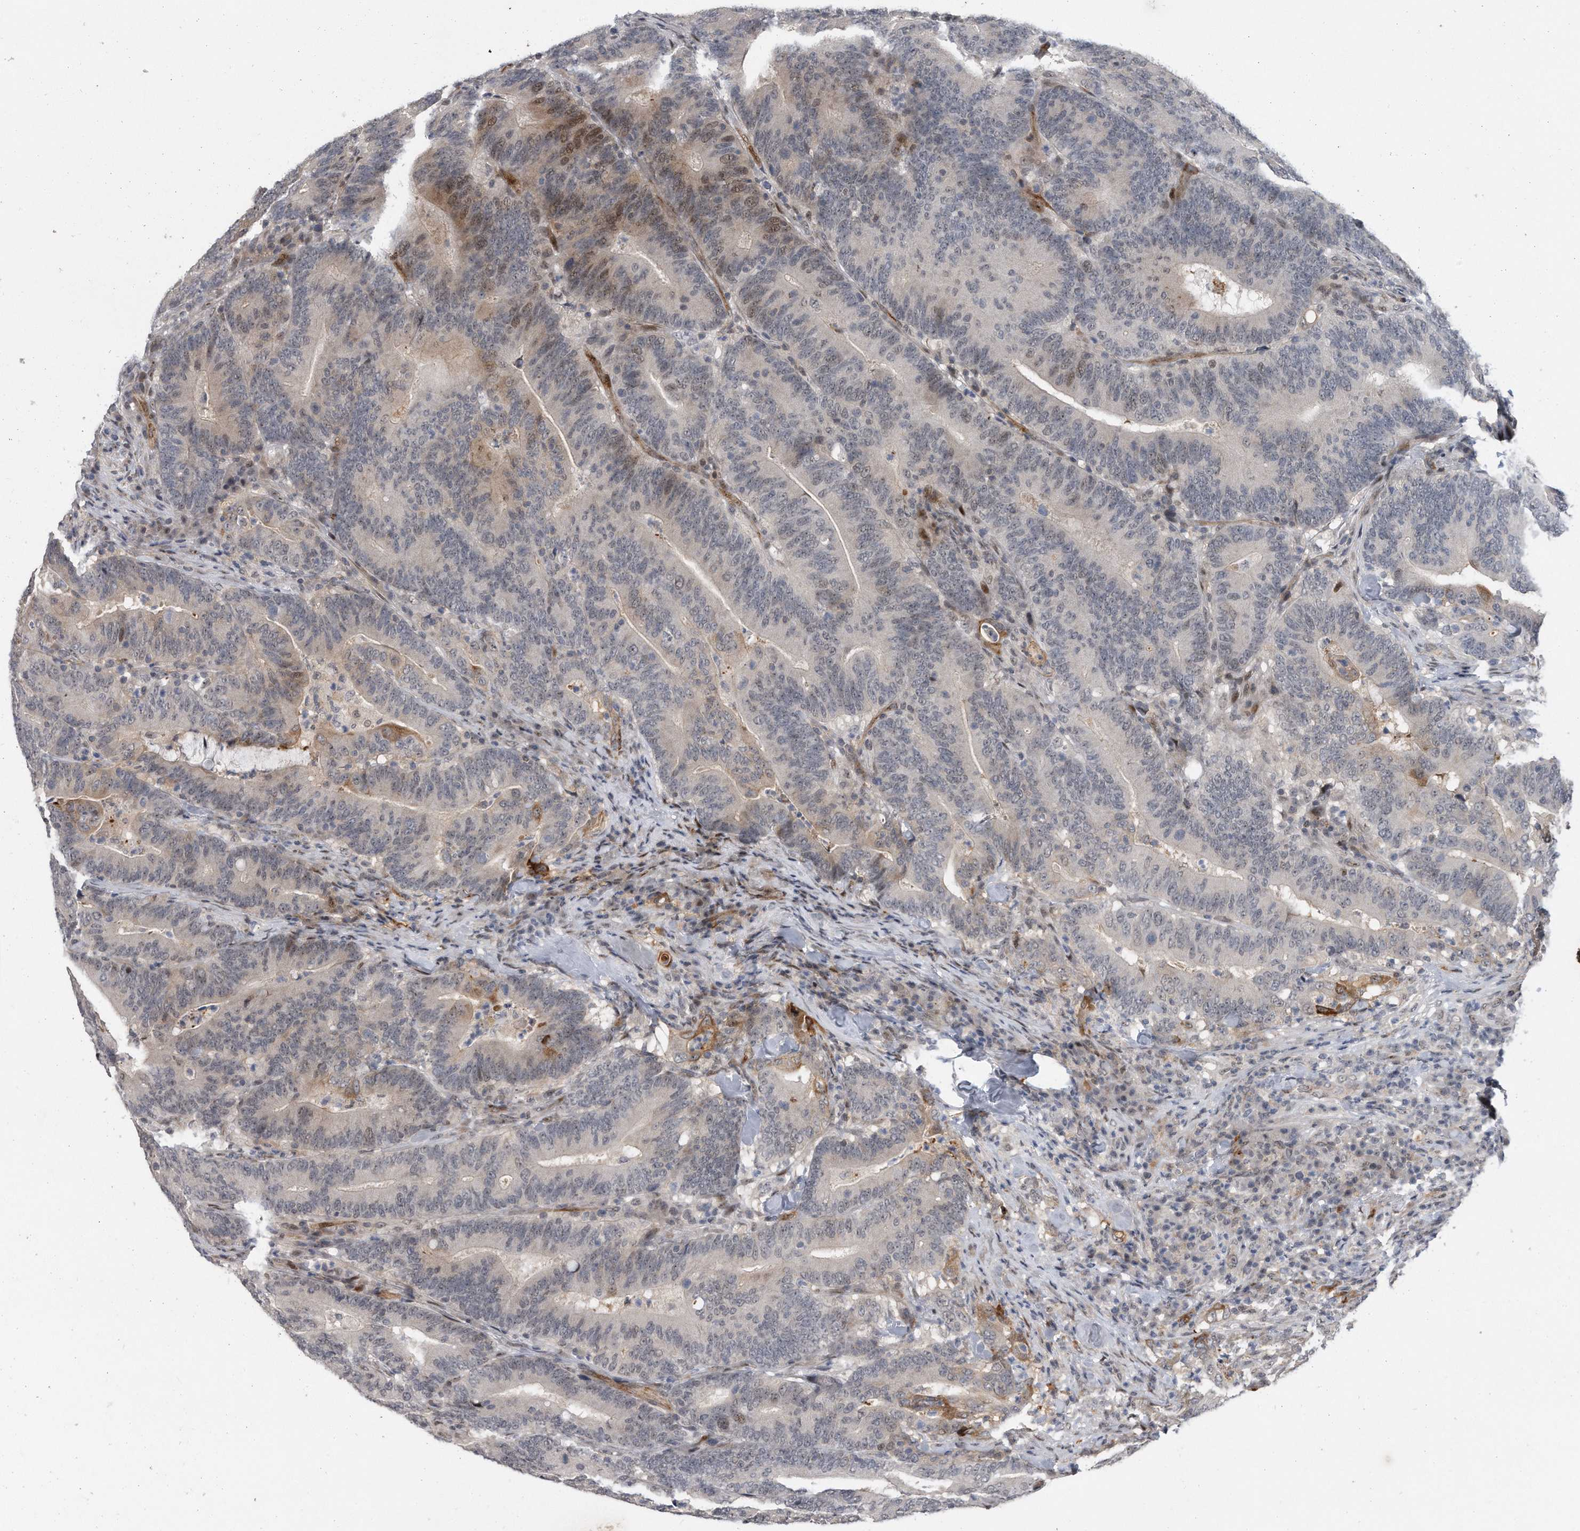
{"staining": {"intensity": "strong", "quantity": "<25%", "location": "cytoplasmic/membranous,nuclear"}, "tissue": "colorectal cancer", "cell_type": "Tumor cells", "image_type": "cancer", "snomed": [{"axis": "morphology", "description": "Adenocarcinoma, NOS"}, {"axis": "topography", "description": "Colon"}], "caption": "Protein staining by immunohistochemistry displays strong cytoplasmic/membranous and nuclear positivity in approximately <25% of tumor cells in adenocarcinoma (colorectal).", "gene": "PGBD2", "patient": {"sex": "female", "age": 66}}